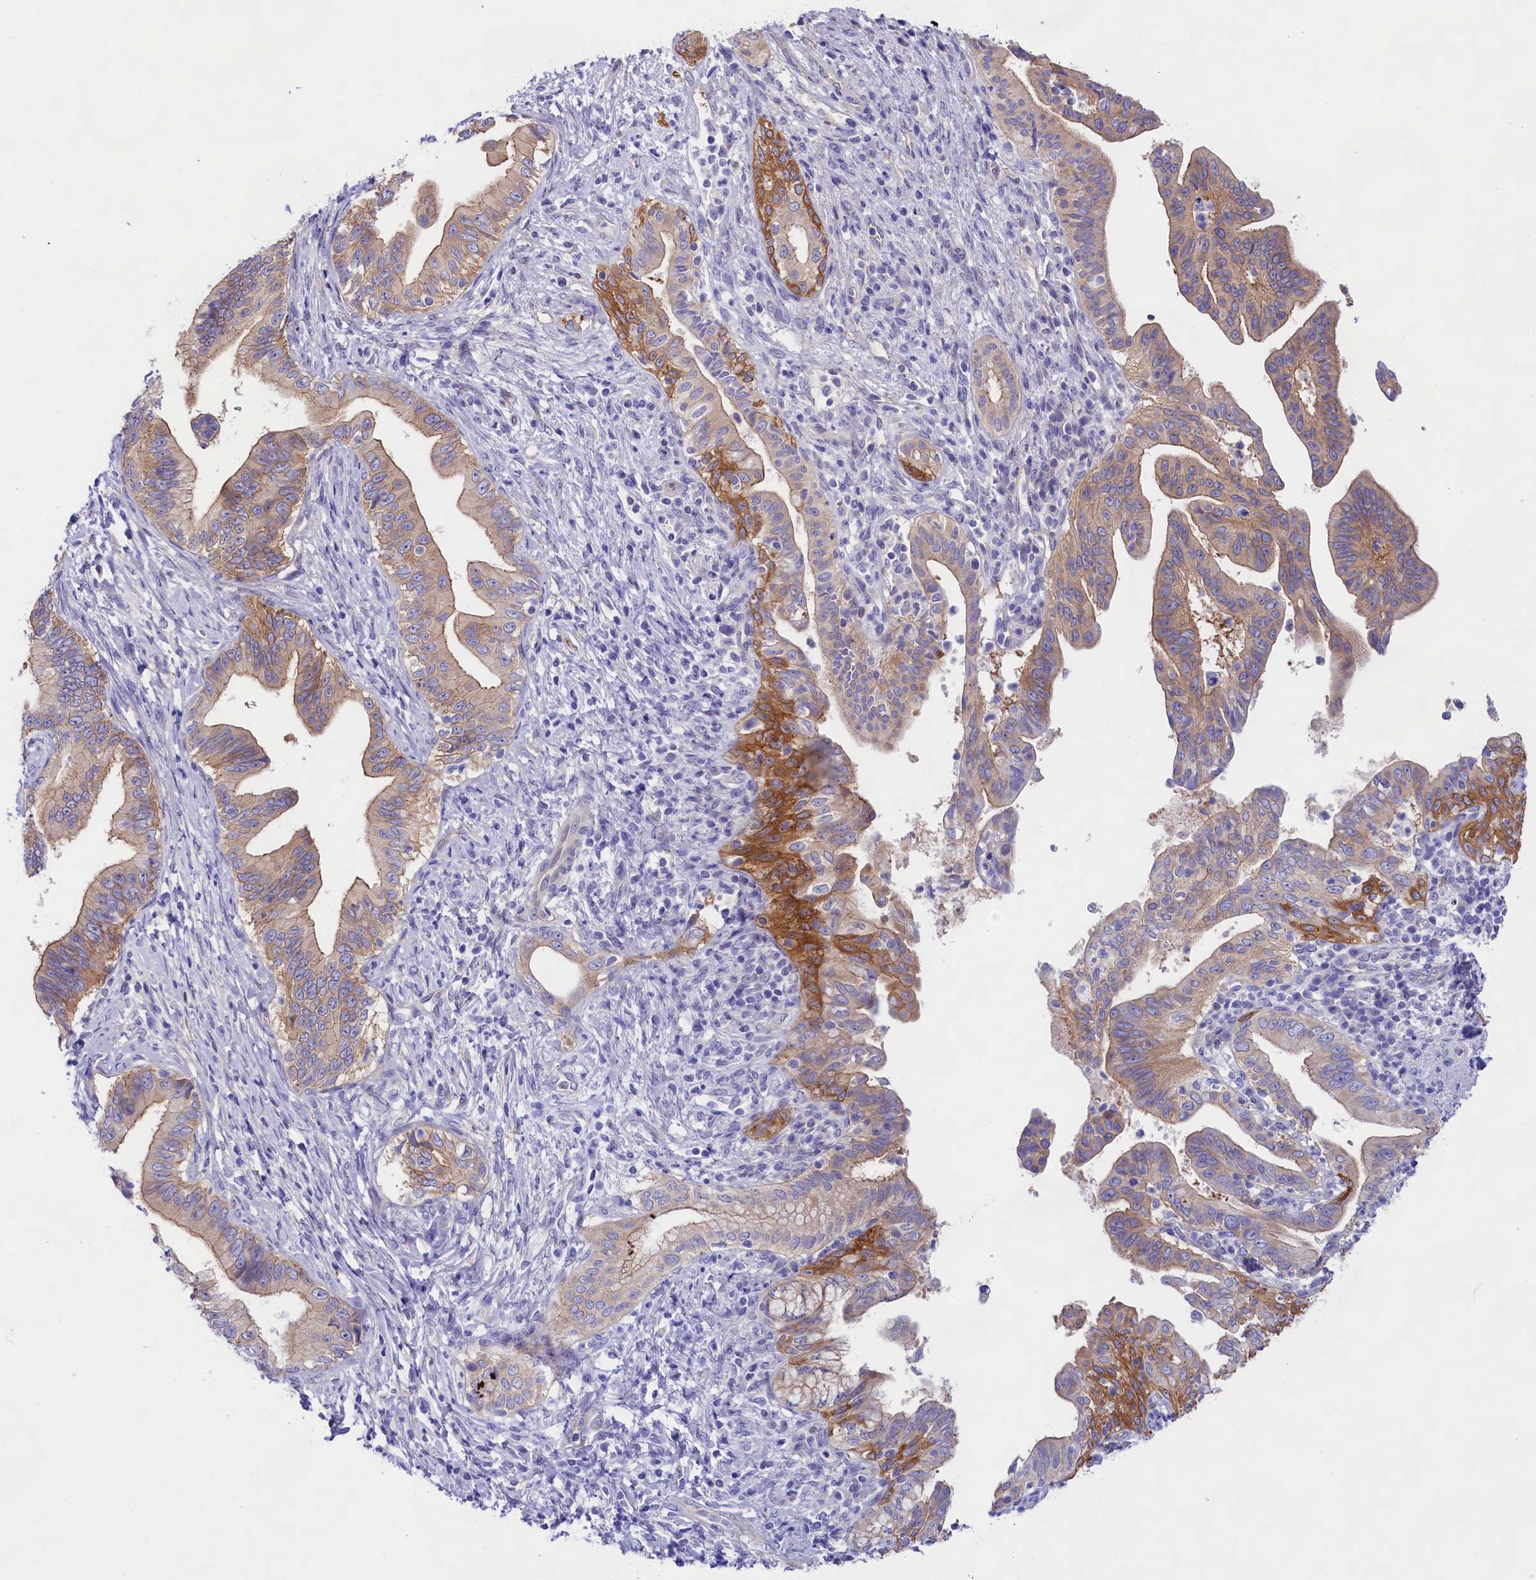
{"staining": {"intensity": "strong", "quantity": "<25%", "location": "cytoplasmic/membranous"}, "tissue": "pancreatic cancer", "cell_type": "Tumor cells", "image_type": "cancer", "snomed": [{"axis": "morphology", "description": "Adenocarcinoma, NOS"}, {"axis": "topography", "description": "Pancreas"}], "caption": "Immunohistochemistry (DAB (3,3'-diaminobenzidine)) staining of human pancreatic cancer displays strong cytoplasmic/membranous protein expression in approximately <25% of tumor cells.", "gene": "PPP1R13L", "patient": {"sex": "female", "age": 55}}